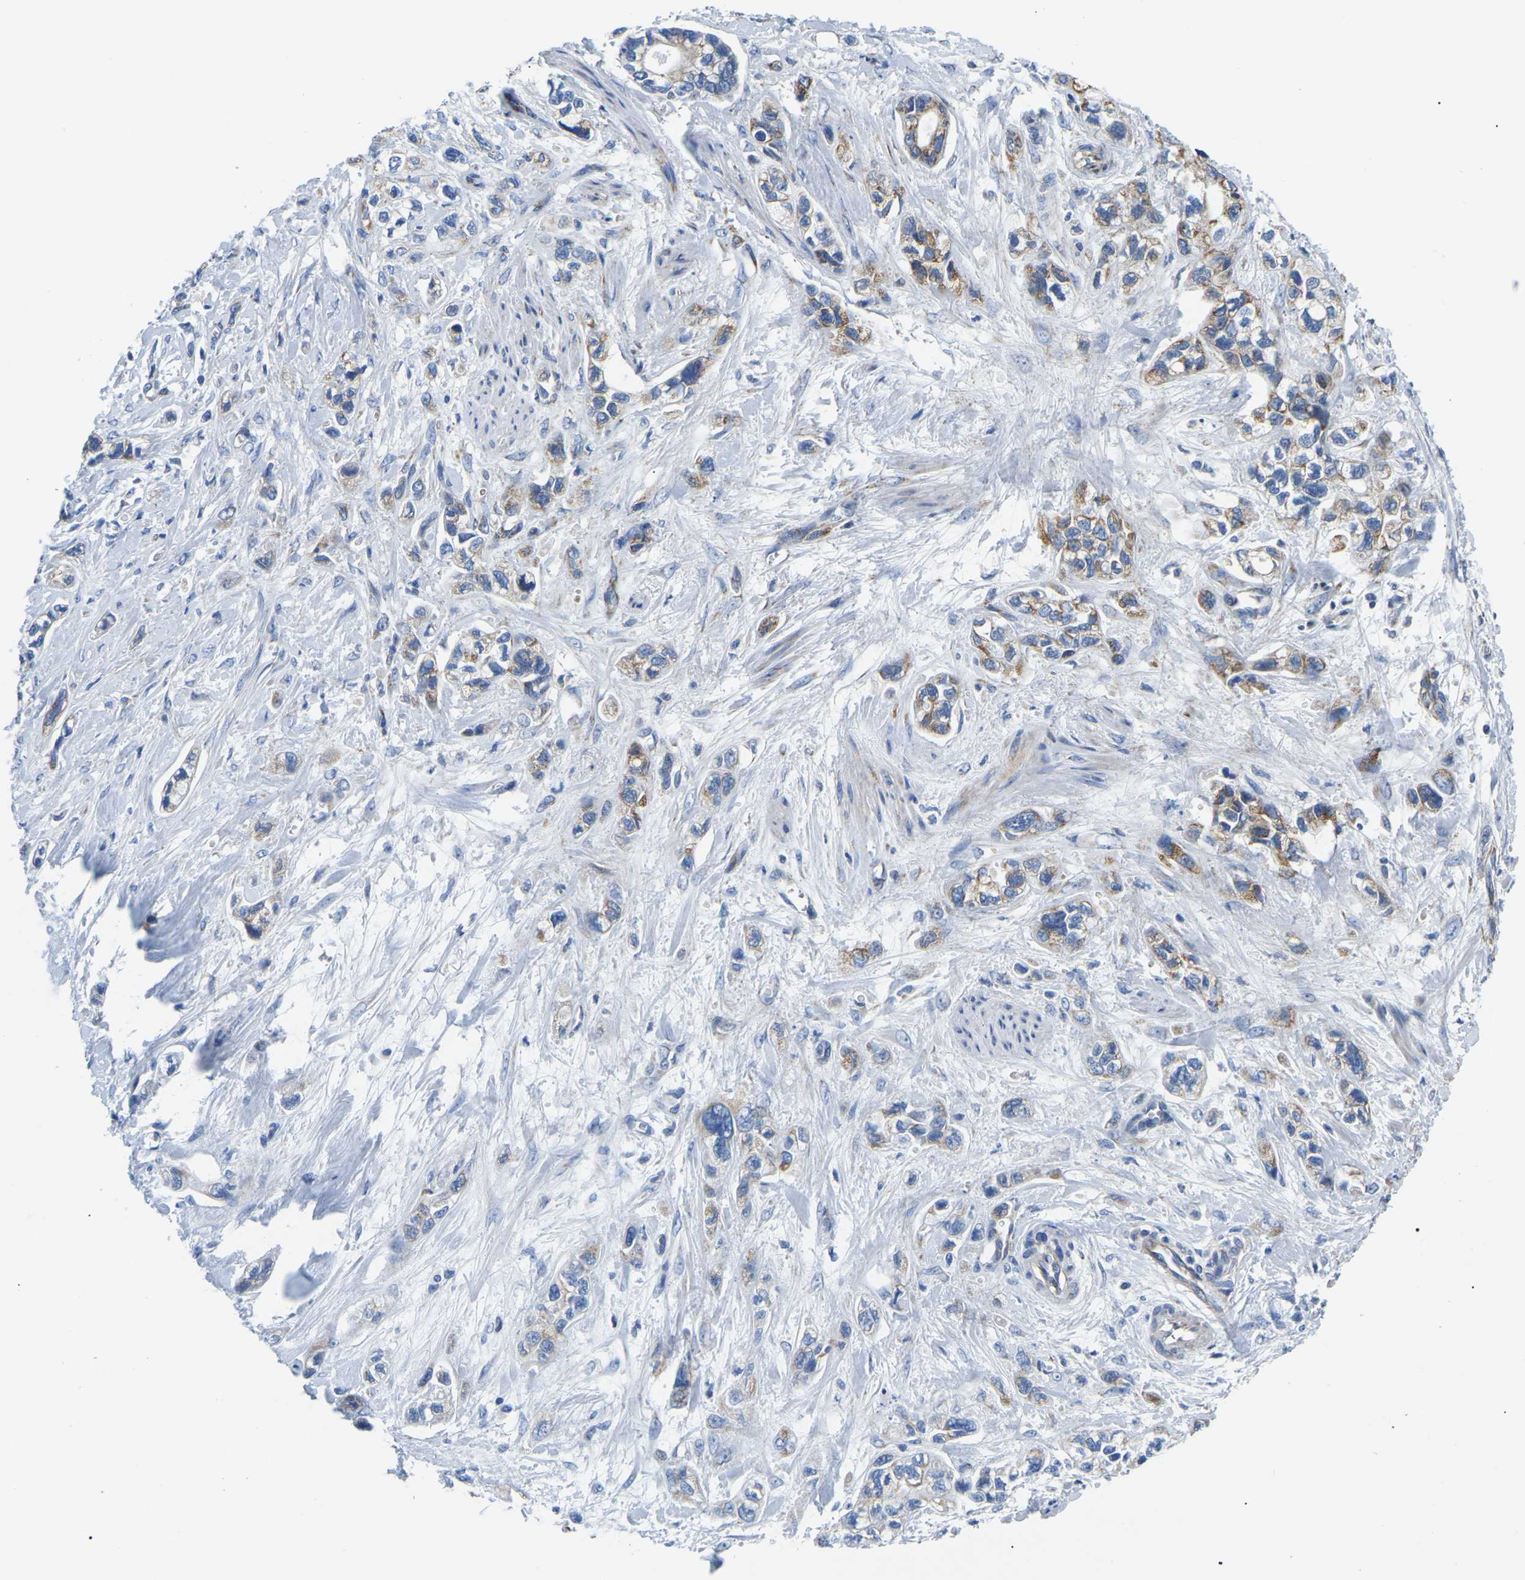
{"staining": {"intensity": "moderate", "quantity": "25%-75%", "location": "cytoplasmic/membranous"}, "tissue": "pancreatic cancer", "cell_type": "Tumor cells", "image_type": "cancer", "snomed": [{"axis": "morphology", "description": "Adenocarcinoma, NOS"}, {"axis": "topography", "description": "Pancreas"}], "caption": "Immunohistochemical staining of human pancreatic adenocarcinoma displays medium levels of moderate cytoplasmic/membranous staining in about 25%-75% of tumor cells. (DAB (3,3'-diaminobenzidine) IHC with brightfield microscopy, high magnification).", "gene": "PPM1E", "patient": {"sex": "male", "age": 74}}